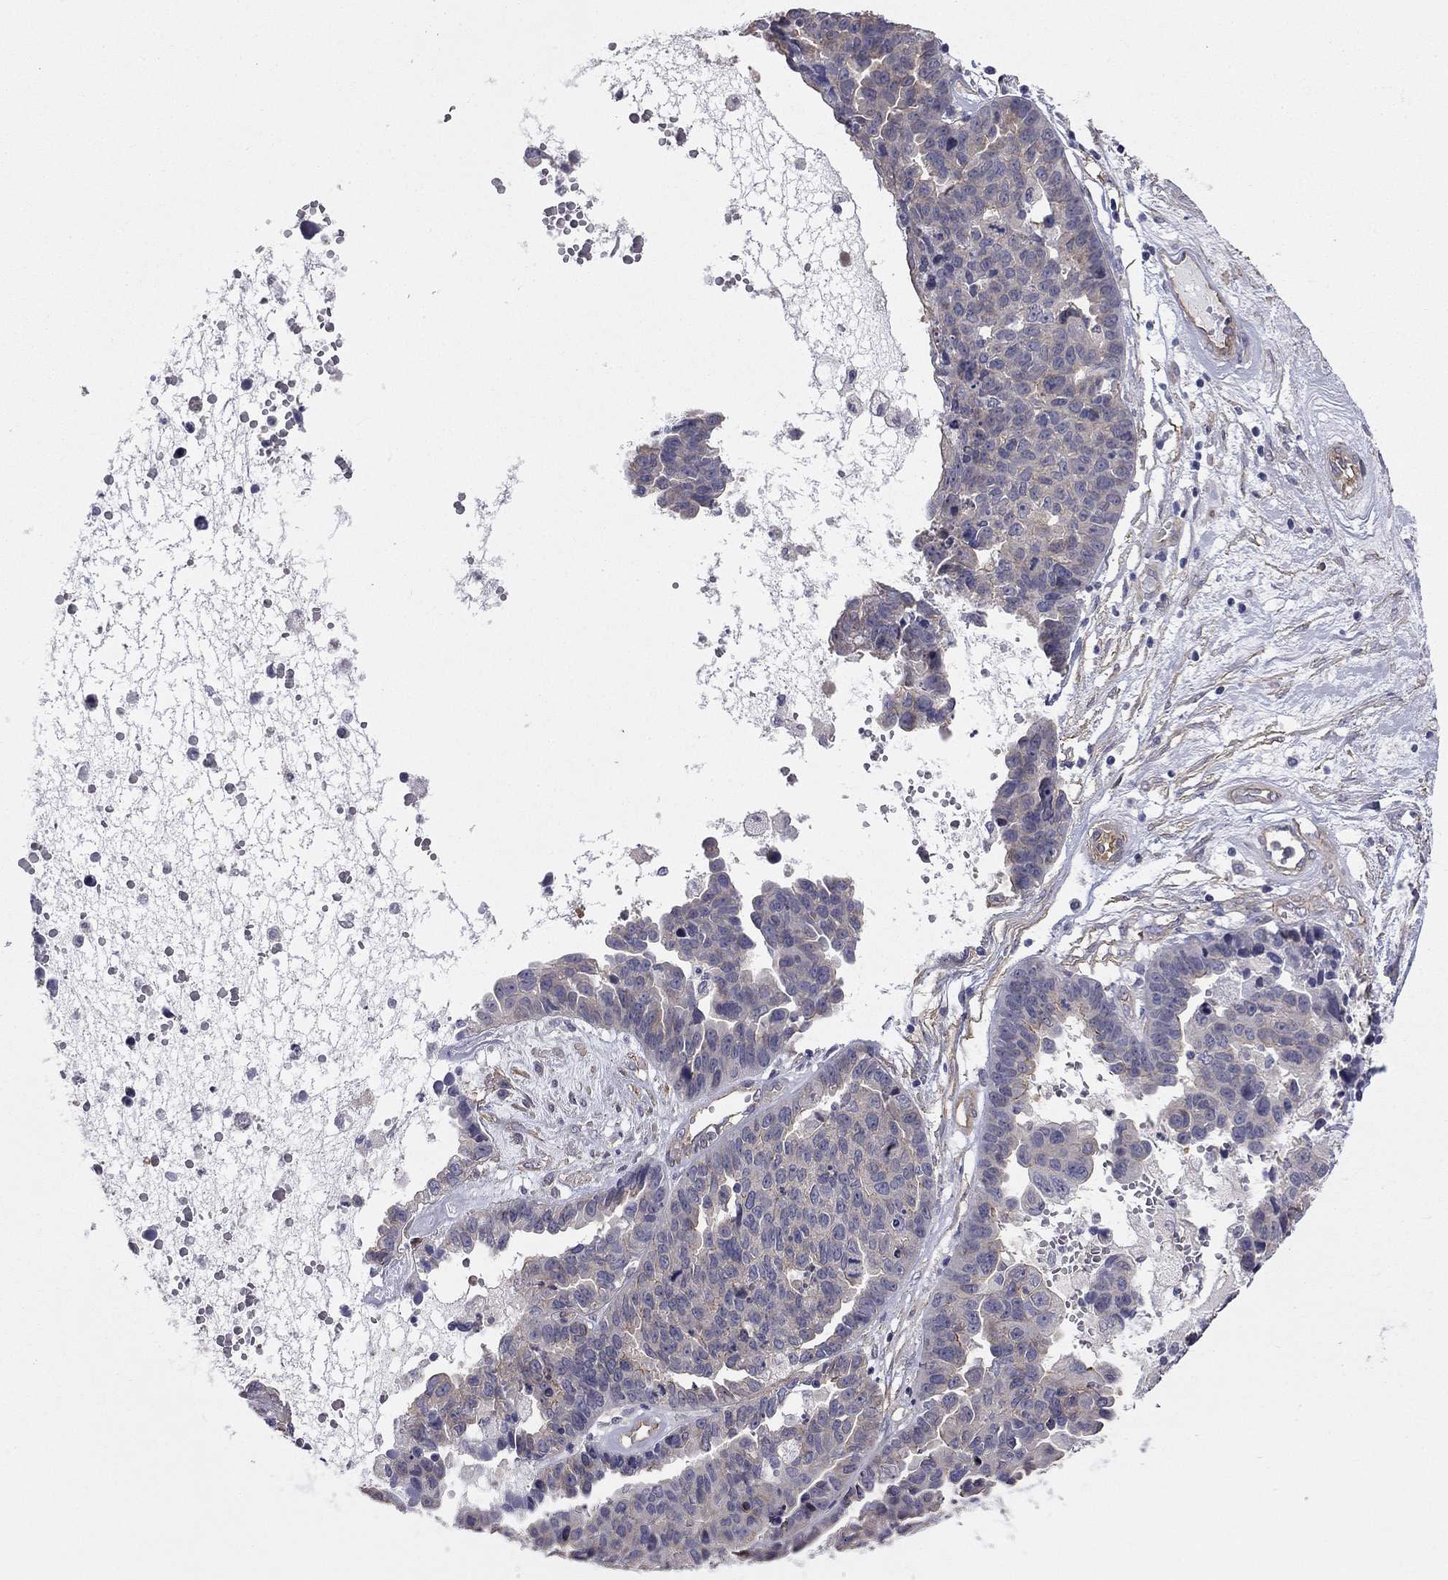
{"staining": {"intensity": "moderate", "quantity": "<25%", "location": "cytoplasmic/membranous"}, "tissue": "ovarian cancer", "cell_type": "Tumor cells", "image_type": "cancer", "snomed": [{"axis": "morphology", "description": "Cystadenocarcinoma, serous, NOS"}, {"axis": "topography", "description": "Ovary"}], "caption": "Immunohistochemical staining of ovarian cancer (serous cystadenocarcinoma) displays low levels of moderate cytoplasmic/membranous protein expression in about <25% of tumor cells.", "gene": "TCHH", "patient": {"sex": "female", "age": 87}}